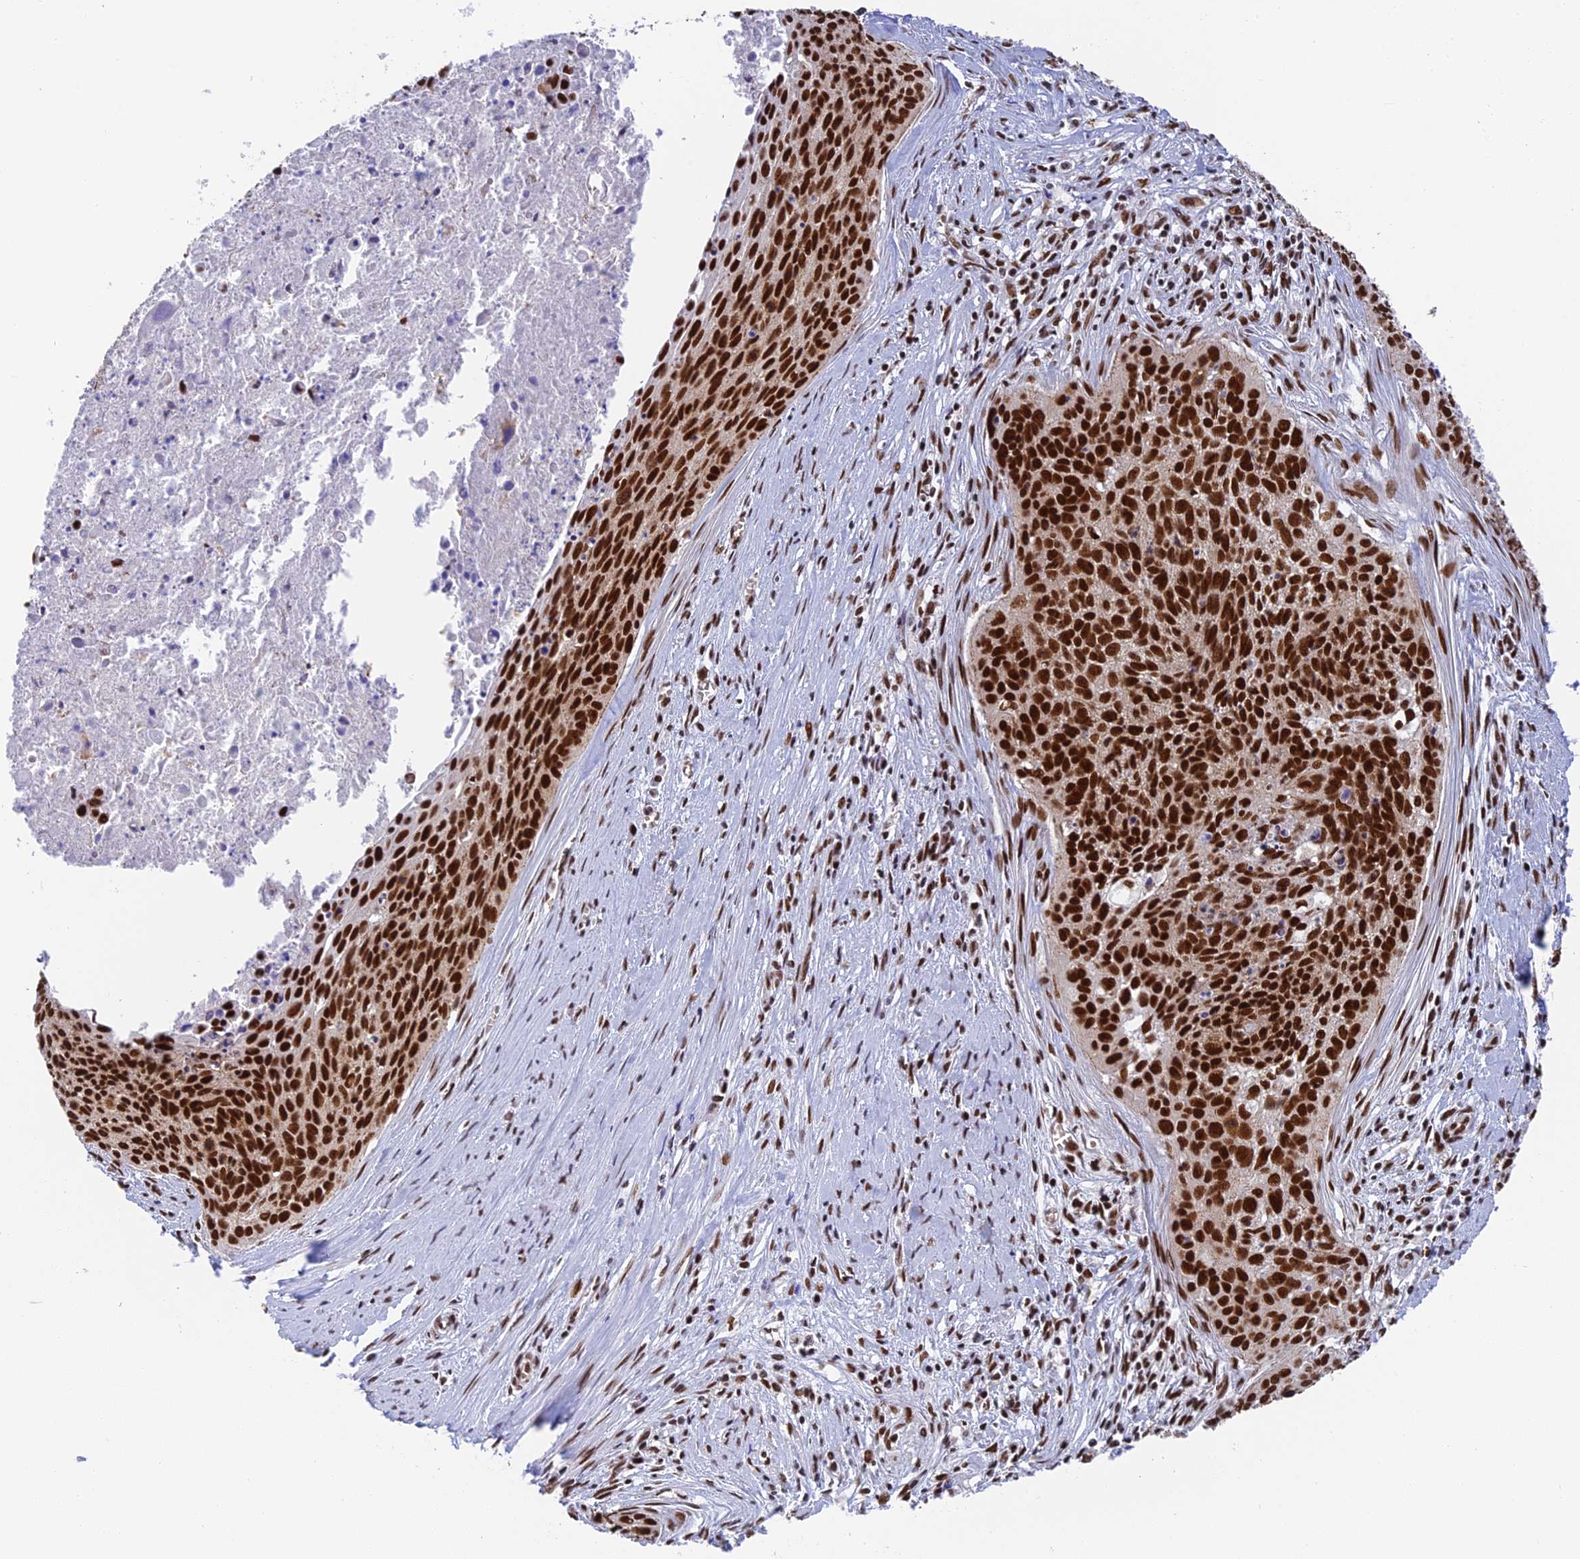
{"staining": {"intensity": "strong", "quantity": ">75%", "location": "nuclear"}, "tissue": "cervical cancer", "cell_type": "Tumor cells", "image_type": "cancer", "snomed": [{"axis": "morphology", "description": "Squamous cell carcinoma, NOS"}, {"axis": "topography", "description": "Cervix"}], "caption": "The photomicrograph demonstrates staining of squamous cell carcinoma (cervical), revealing strong nuclear protein expression (brown color) within tumor cells.", "gene": "EEF1AKMT3", "patient": {"sex": "female", "age": 55}}